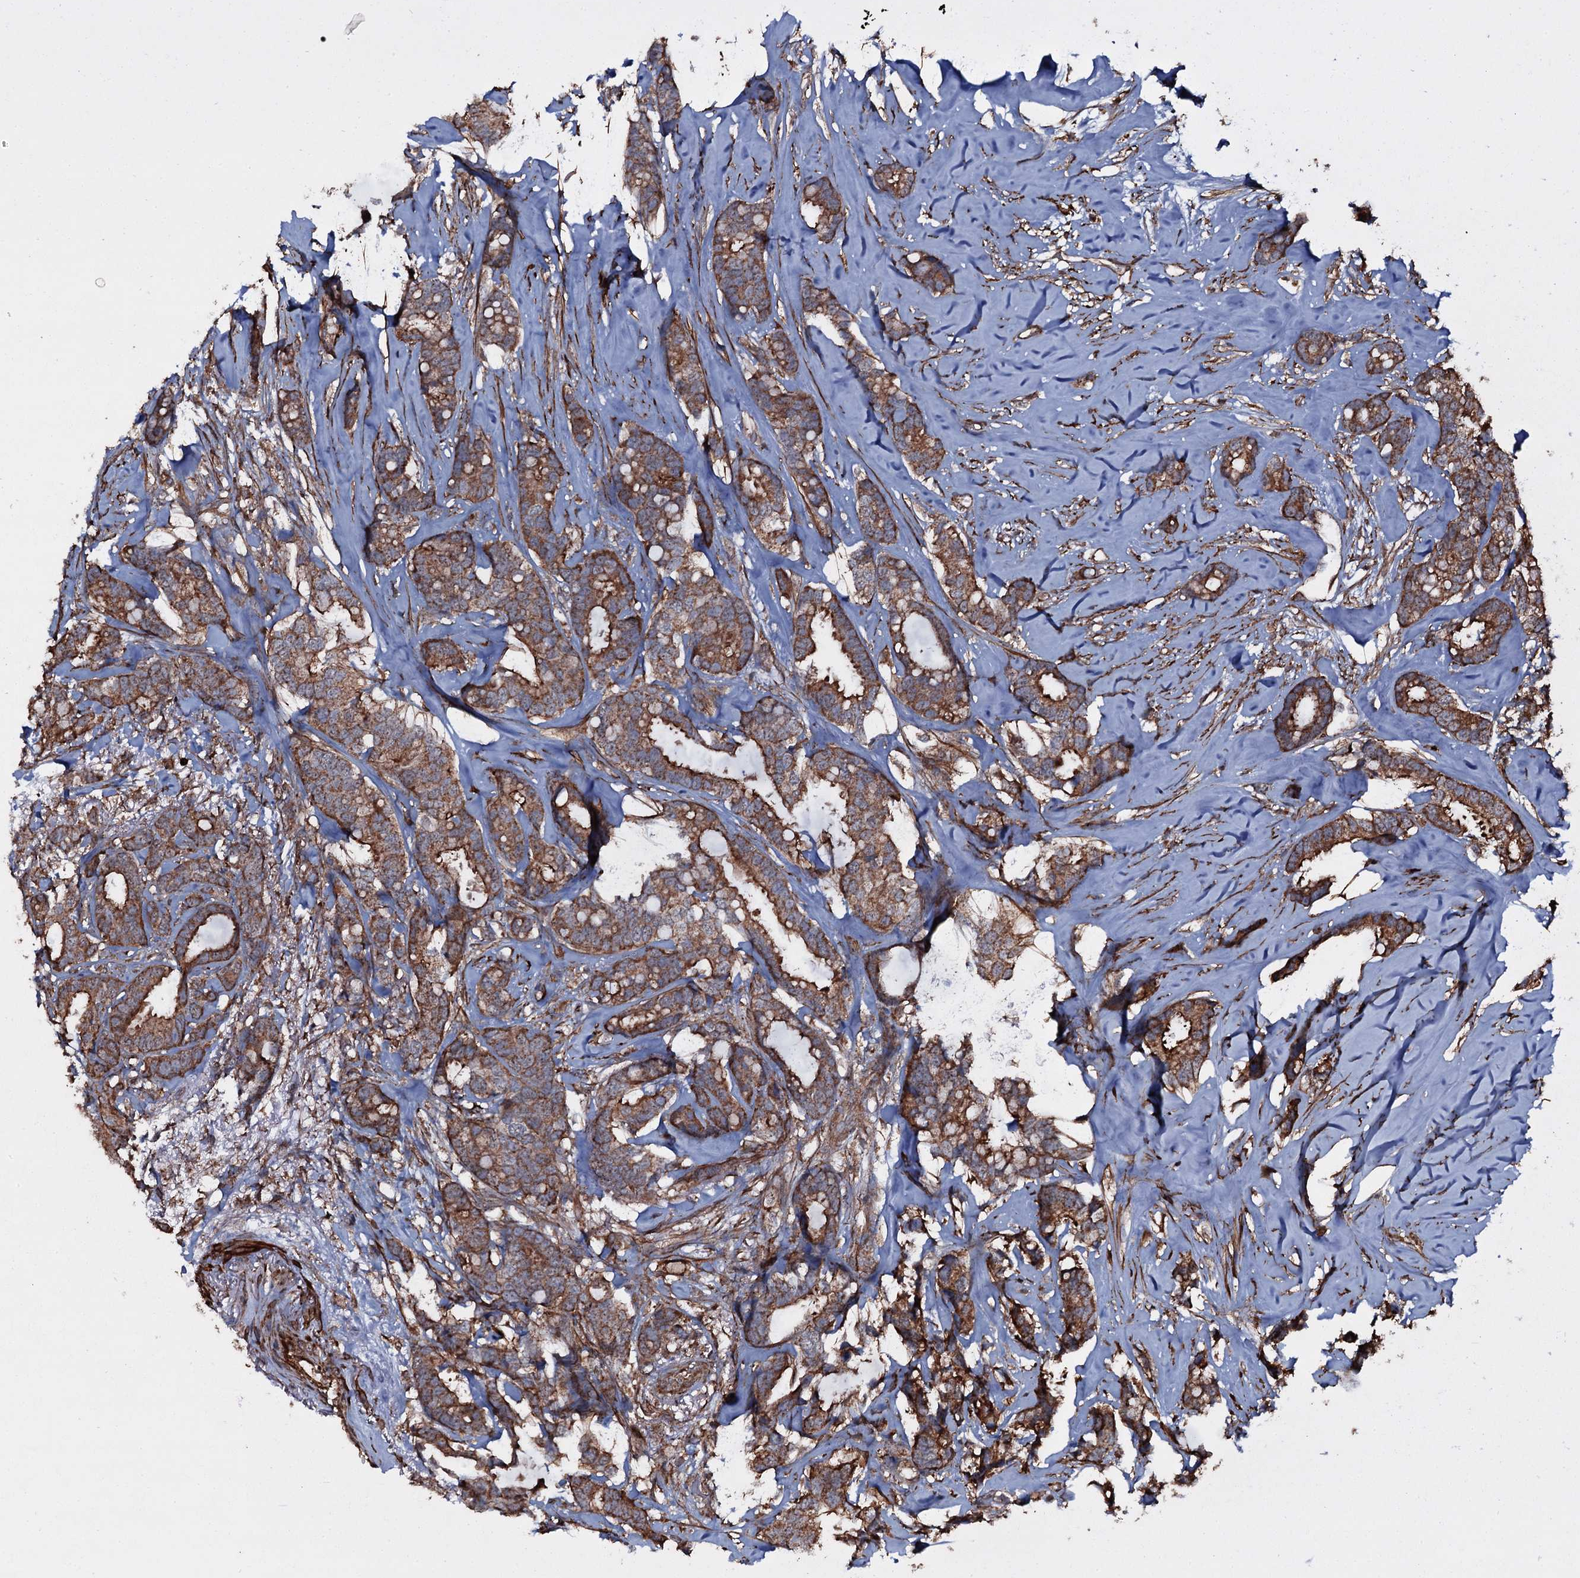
{"staining": {"intensity": "moderate", "quantity": ">75%", "location": "cytoplasmic/membranous"}, "tissue": "breast cancer", "cell_type": "Tumor cells", "image_type": "cancer", "snomed": [{"axis": "morphology", "description": "Duct carcinoma"}, {"axis": "topography", "description": "Breast"}], "caption": "Infiltrating ductal carcinoma (breast) stained for a protein (brown) exhibits moderate cytoplasmic/membranous positive positivity in approximately >75% of tumor cells.", "gene": "VWA8", "patient": {"sex": "female", "age": 87}}